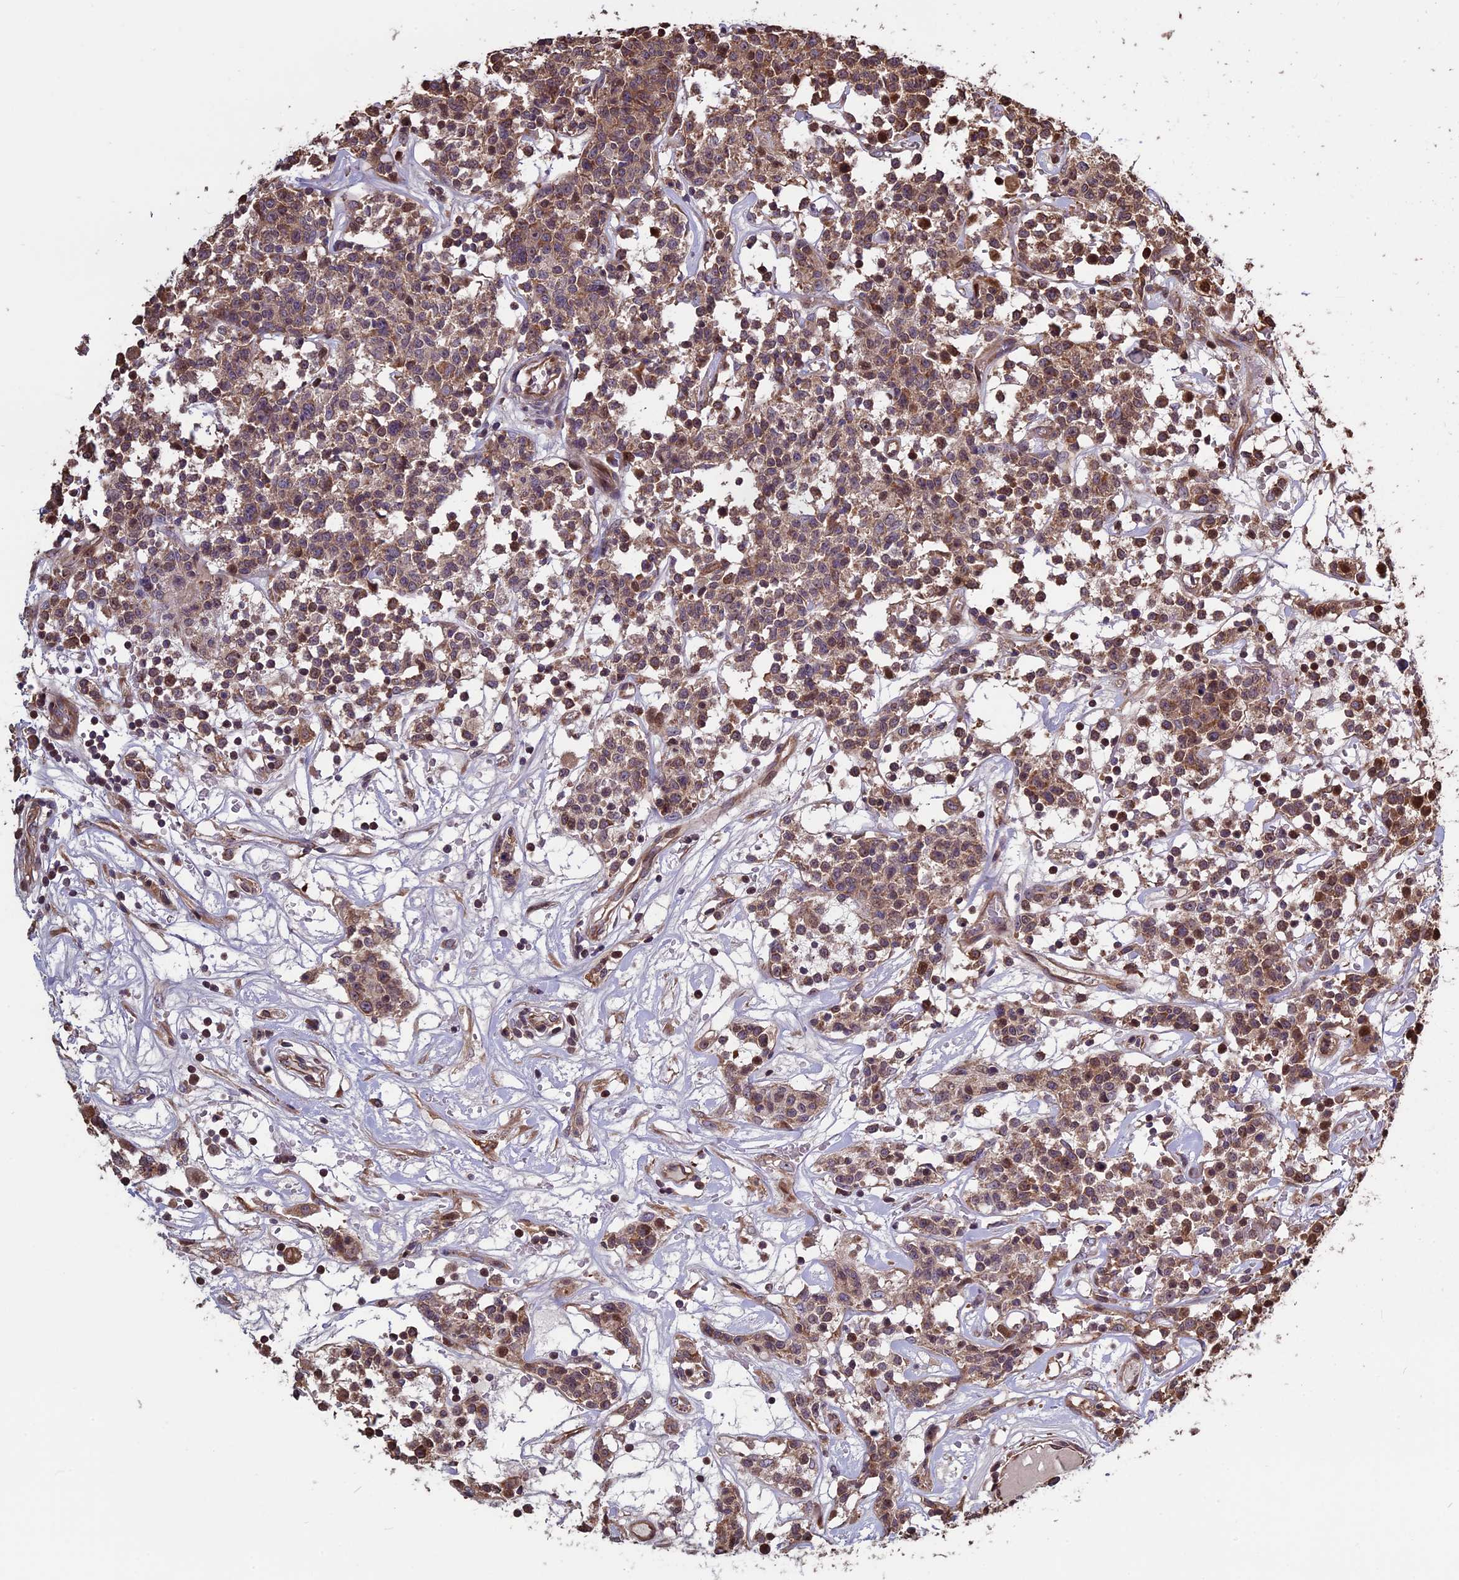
{"staining": {"intensity": "moderate", "quantity": ">75%", "location": "cytoplasmic/membranous"}, "tissue": "lymphoma", "cell_type": "Tumor cells", "image_type": "cancer", "snomed": [{"axis": "morphology", "description": "Malignant lymphoma, non-Hodgkin's type, Low grade"}, {"axis": "topography", "description": "Small intestine"}], "caption": "Low-grade malignant lymphoma, non-Hodgkin's type stained with DAB (3,3'-diaminobenzidine) immunohistochemistry (IHC) exhibits medium levels of moderate cytoplasmic/membranous positivity in about >75% of tumor cells.", "gene": "VWA3A", "patient": {"sex": "female", "age": 59}}